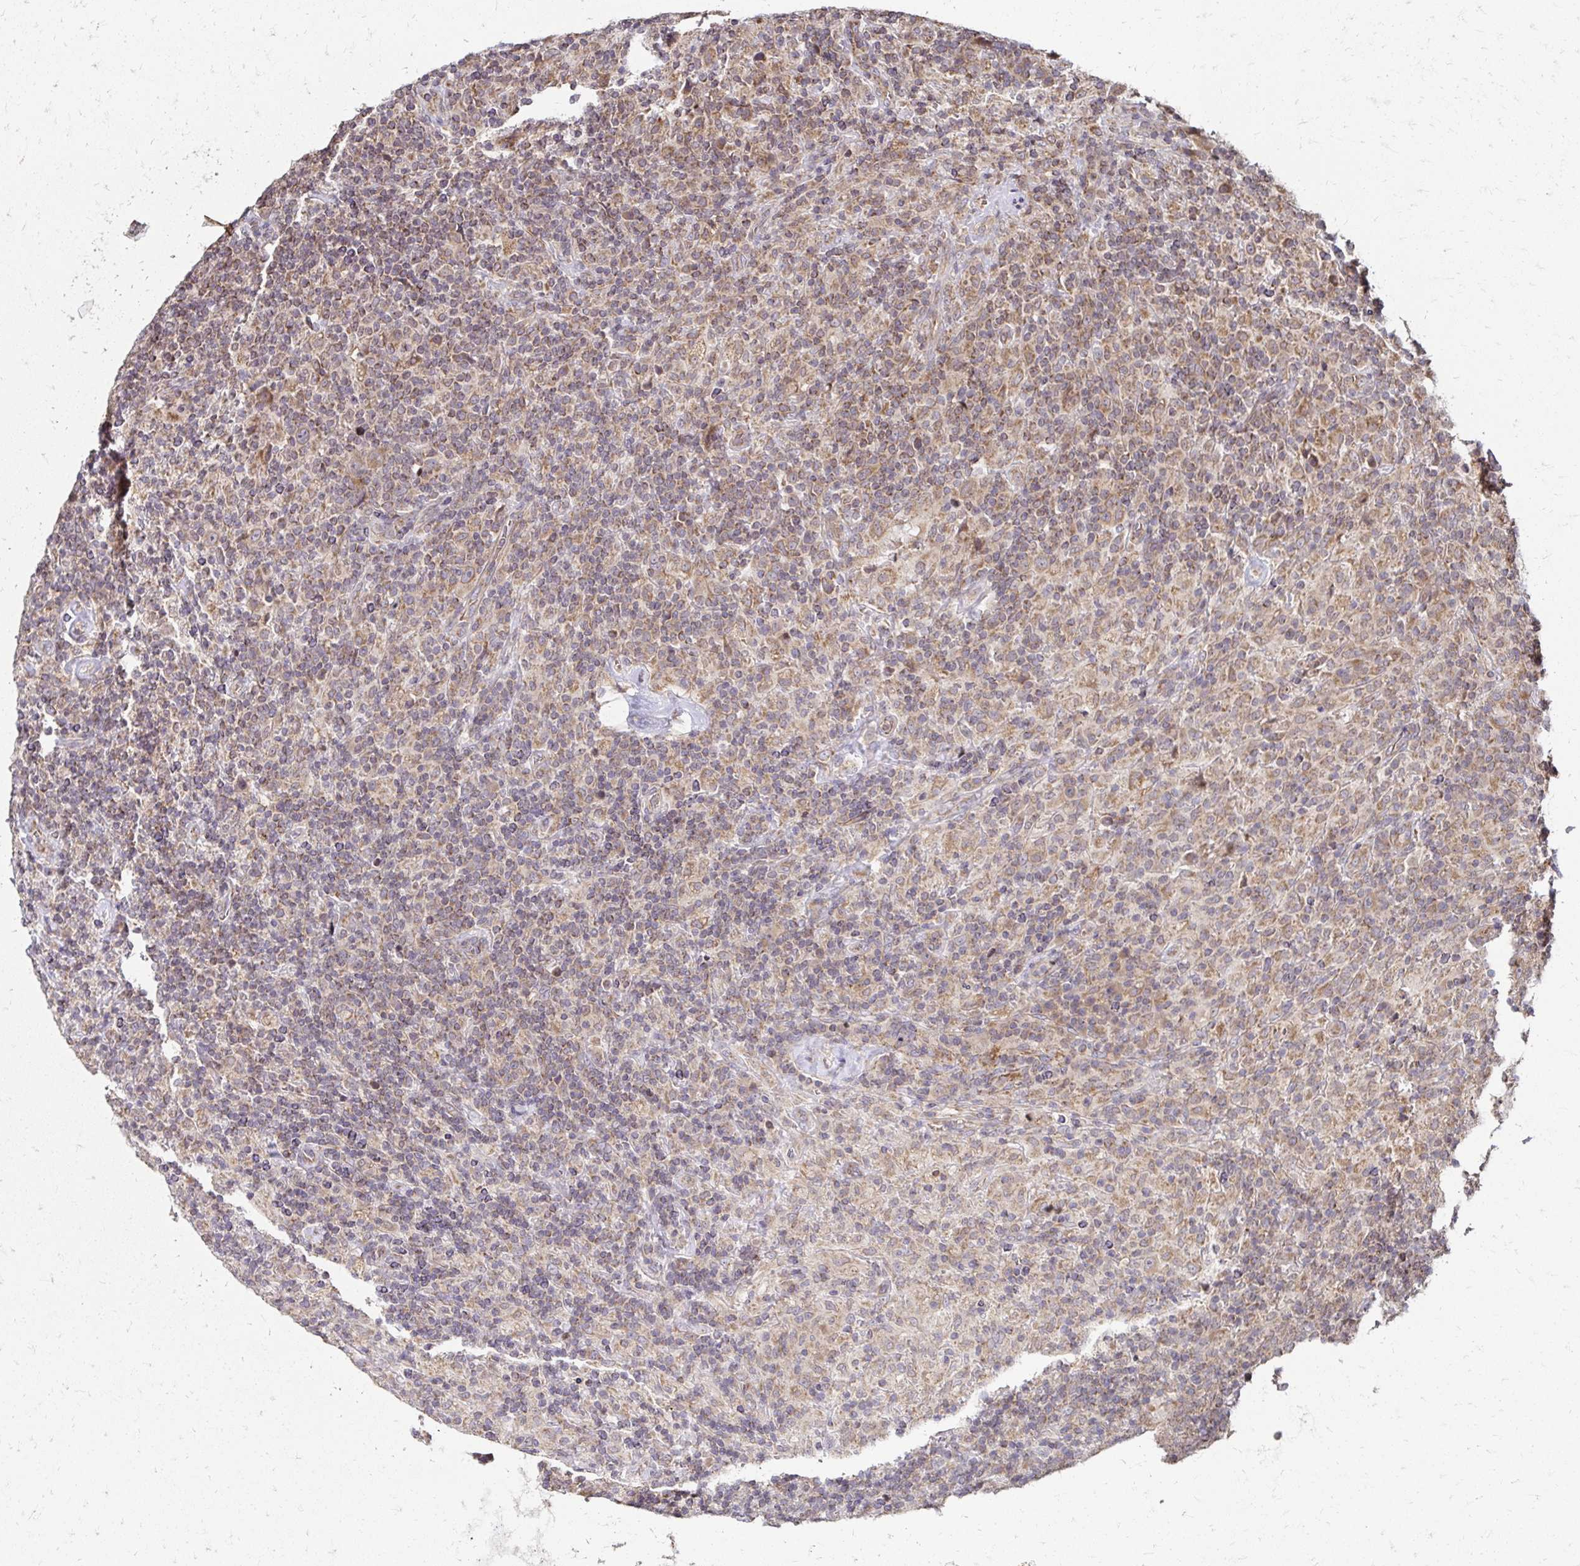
{"staining": {"intensity": "weak", "quantity": ">75%", "location": "cytoplasmic/membranous"}, "tissue": "lymphoma", "cell_type": "Tumor cells", "image_type": "cancer", "snomed": [{"axis": "morphology", "description": "Hodgkin's disease, NOS"}, {"axis": "topography", "description": "Lymph node"}], "caption": "An IHC image of tumor tissue is shown. Protein staining in brown shows weak cytoplasmic/membranous positivity in lymphoma within tumor cells. (brown staining indicates protein expression, while blue staining denotes nuclei).", "gene": "ZW10", "patient": {"sex": "male", "age": 70}}